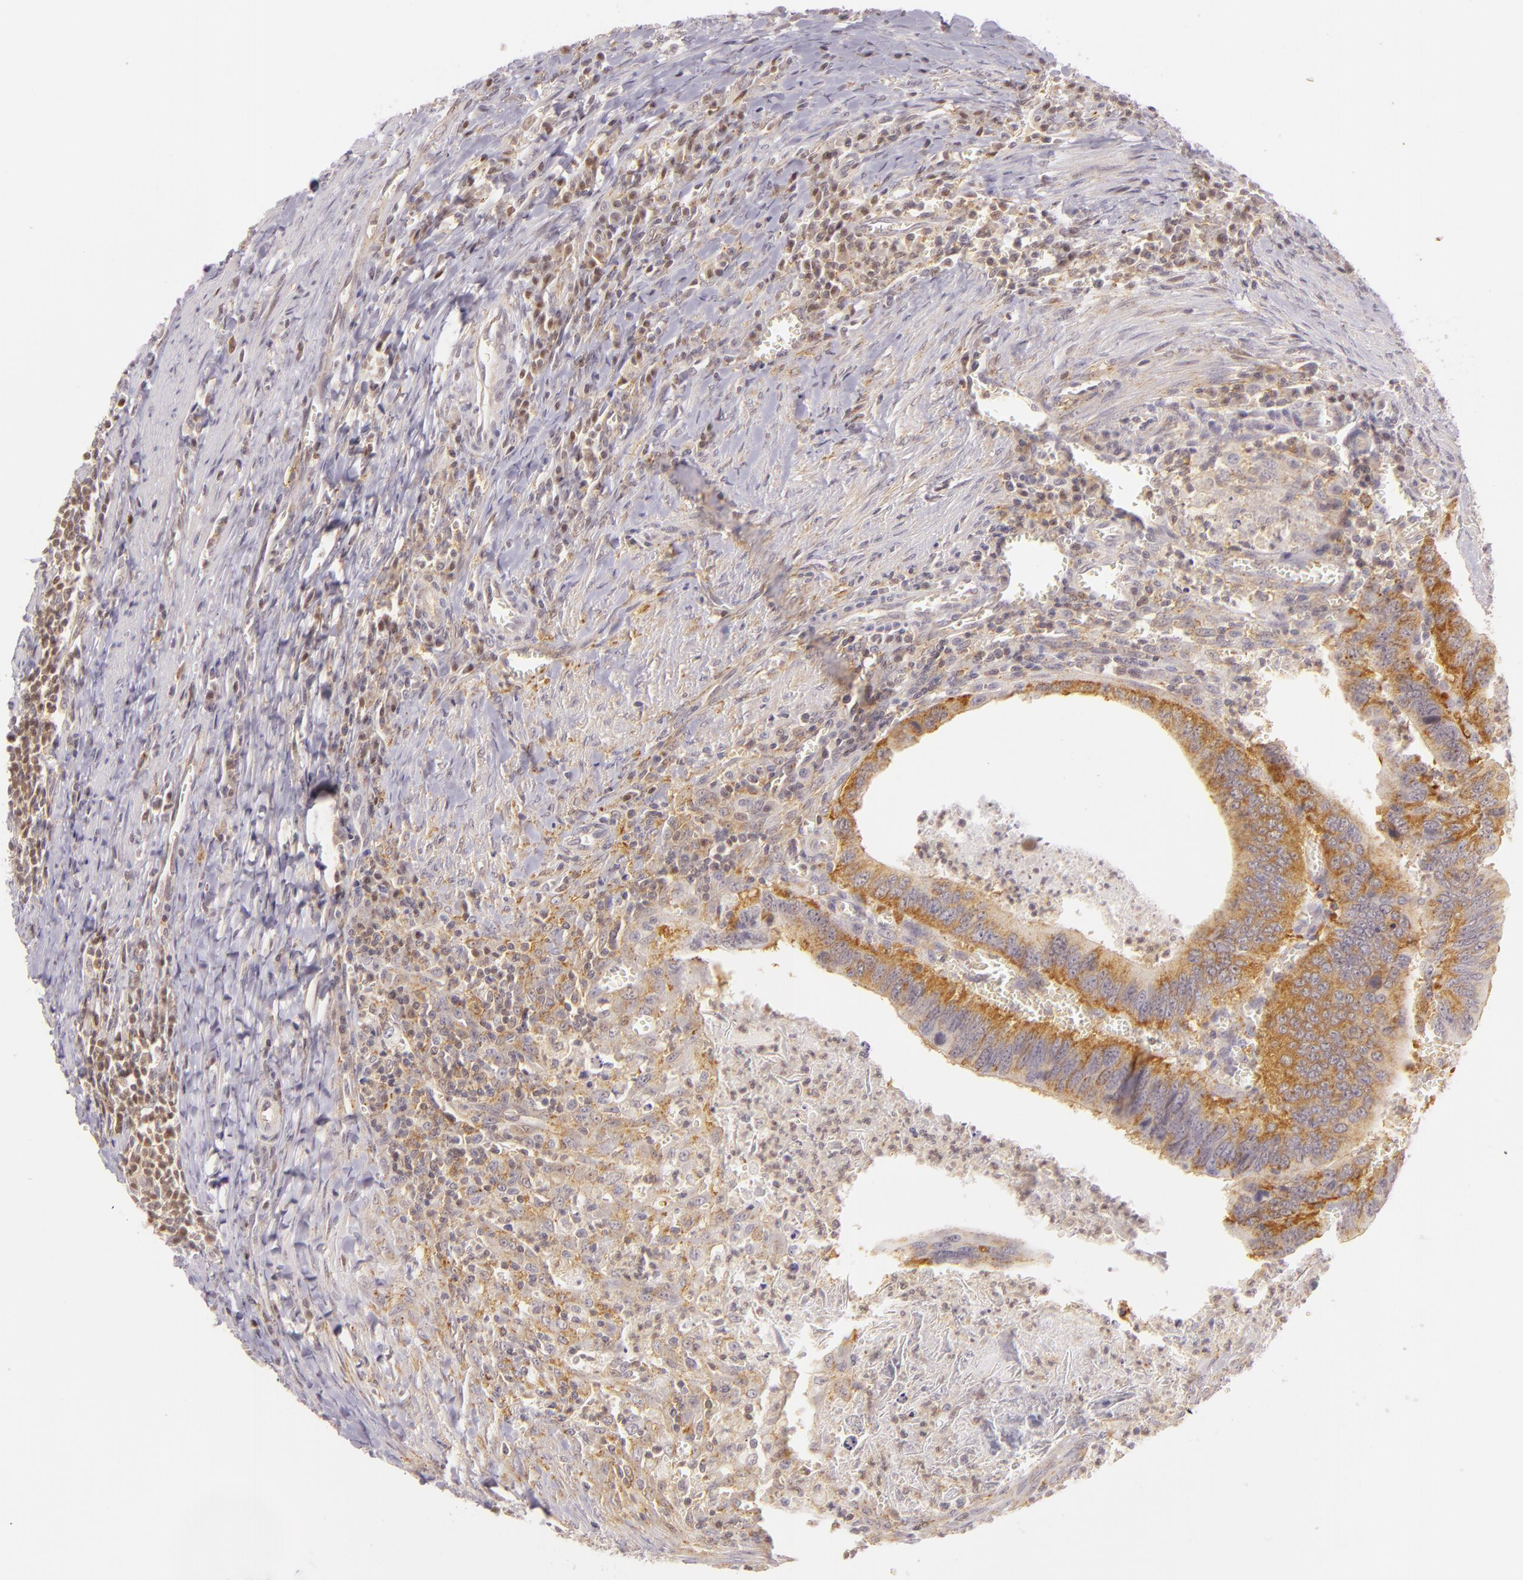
{"staining": {"intensity": "weak", "quantity": "<25%", "location": "cytoplasmic/membranous,nuclear"}, "tissue": "colorectal cancer", "cell_type": "Tumor cells", "image_type": "cancer", "snomed": [{"axis": "morphology", "description": "Adenocarcinoma, NOS"}, {"axis": "topography", "description": "Colon"}], "caption": "This photomicrograph is of colorectal cancer stained with immunohistochemistry to label a protein in brown with the nuclei are counter-stained blue. There is no positivity in tumor cells.", "gene": "IMPDH1", "patient": {"sex": "male", "age": 72}}